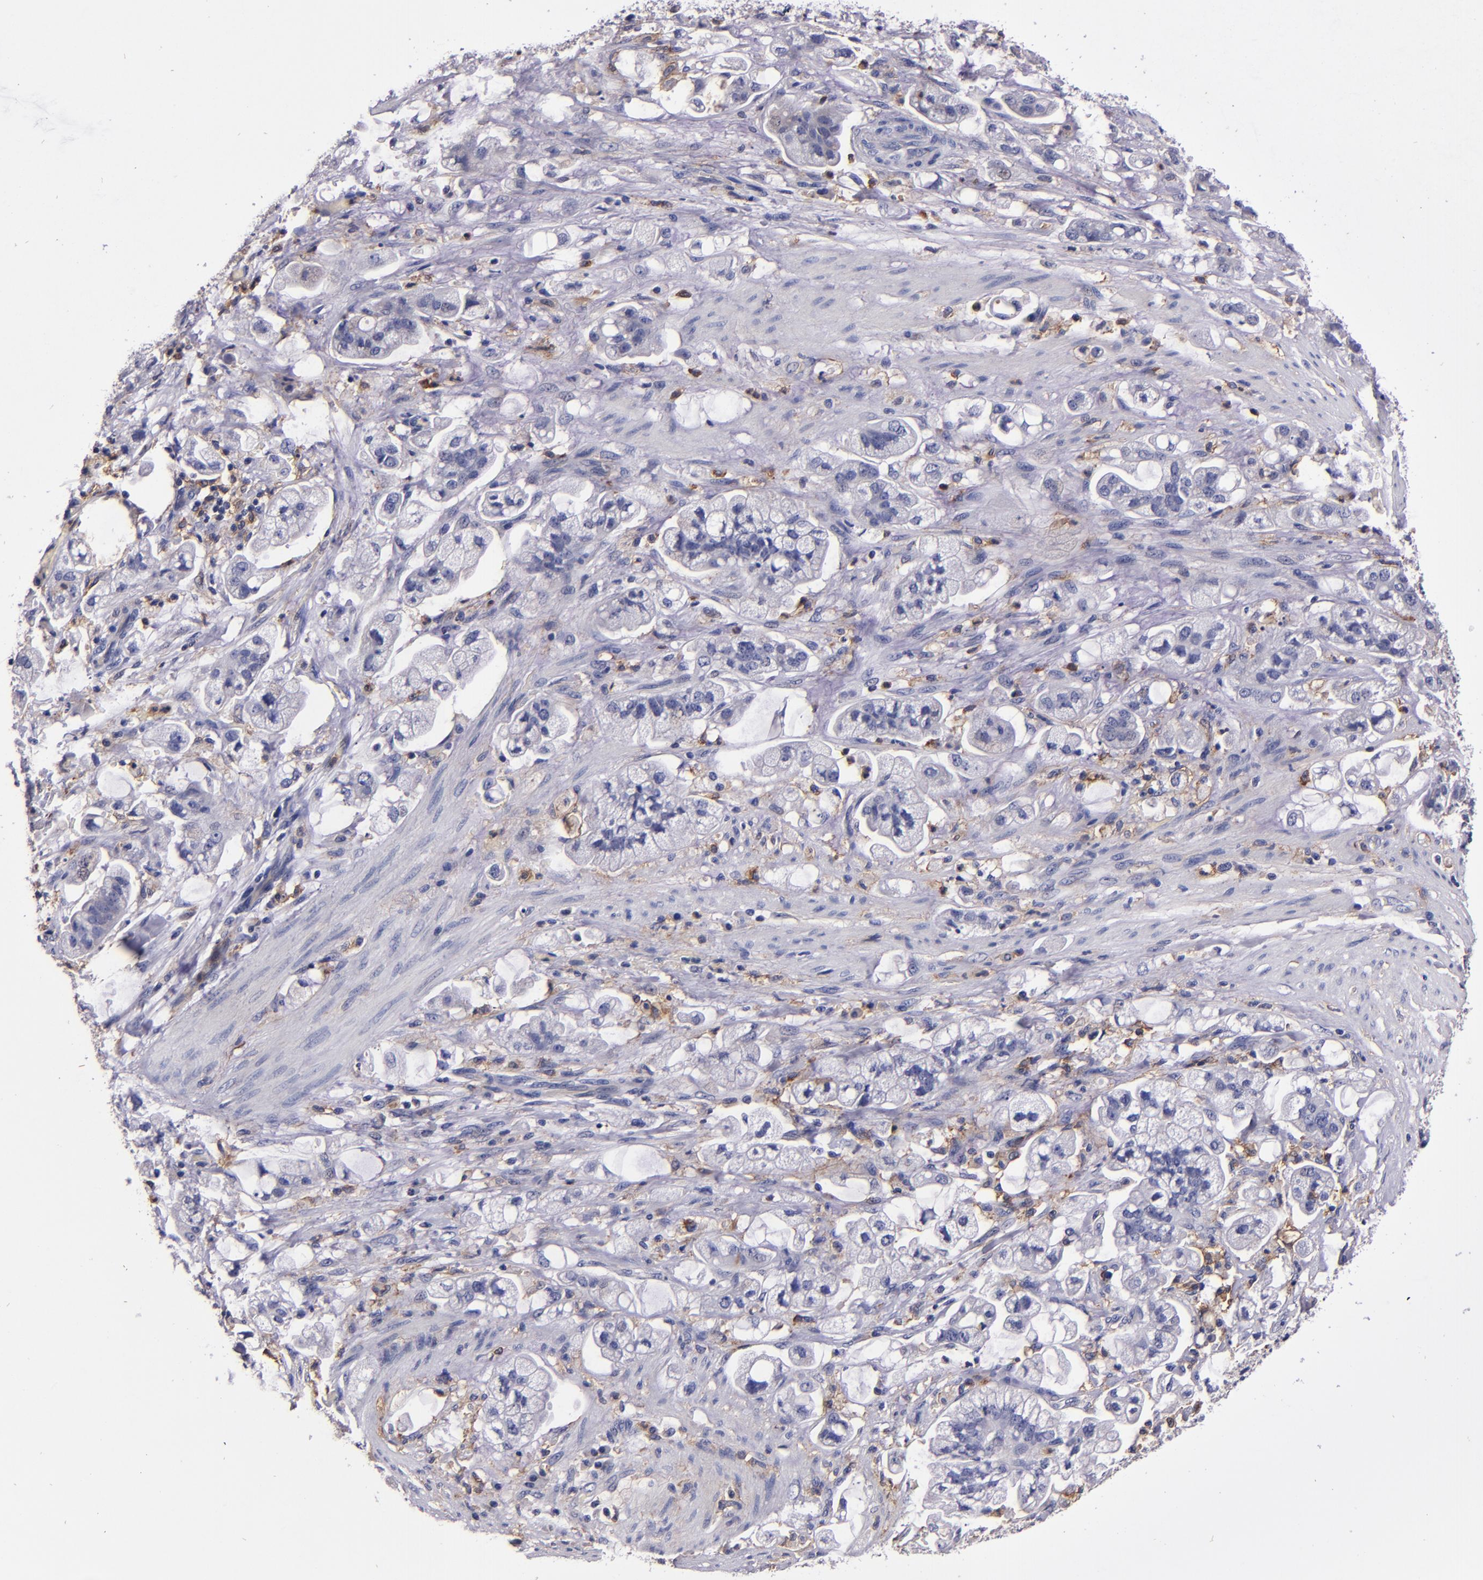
{"staining": {"intensity": "negative", "quantity": "none", "location": "none"}, "tissue": "stomach cancer", "cell_type": "Tumor cells", "image_type": "cancer", "snomed": [{"axis": "morphology", "description": "Adenocarcinoma, NOS"}, {"axis": "topography", "description": "Stomach"}], "caption": "Tumor cells are negative for protein expression in human stomach cancer (adenocarcinoma).", "gene": "SIRPA", "patient": {"sex": "male", "age": 62}}